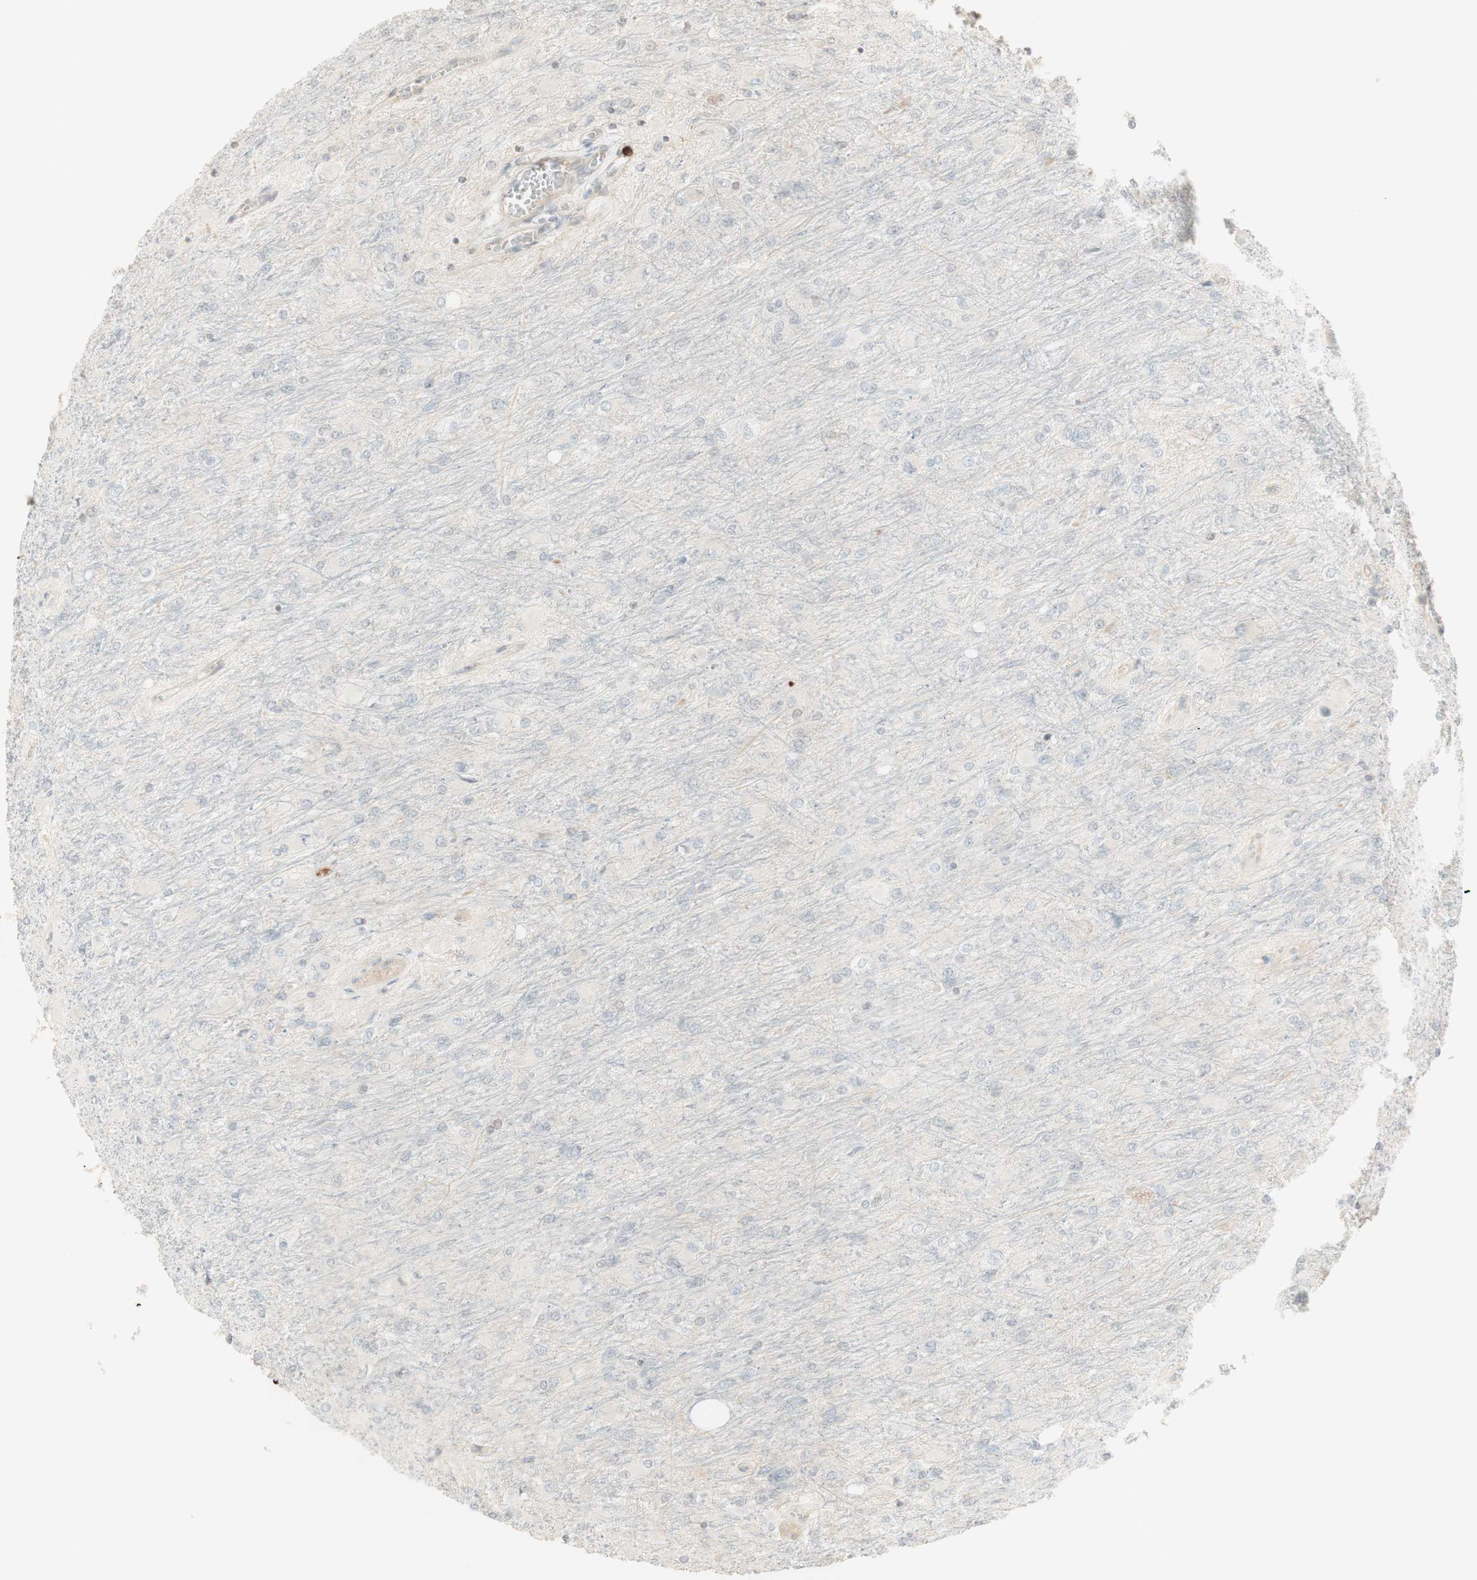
{"staining": {"intensity": "negative", "quantity": "none", "location": "none"}, "tissue": "glioma", "cell_type": "Tumor cells", "image_type": "cancer", "snomed": [{"axis": "morphology", "description": "Glioma, malignant, High grade"}, {"axis": "topography", "description": "Cerebral cortex"}], "caption": "This is a micrograph of immunohistochemistry staining of glioma, which shows no expression in tumor cells.", "gene": "NID1", "patient": {"sex": "female", "age": 36}}